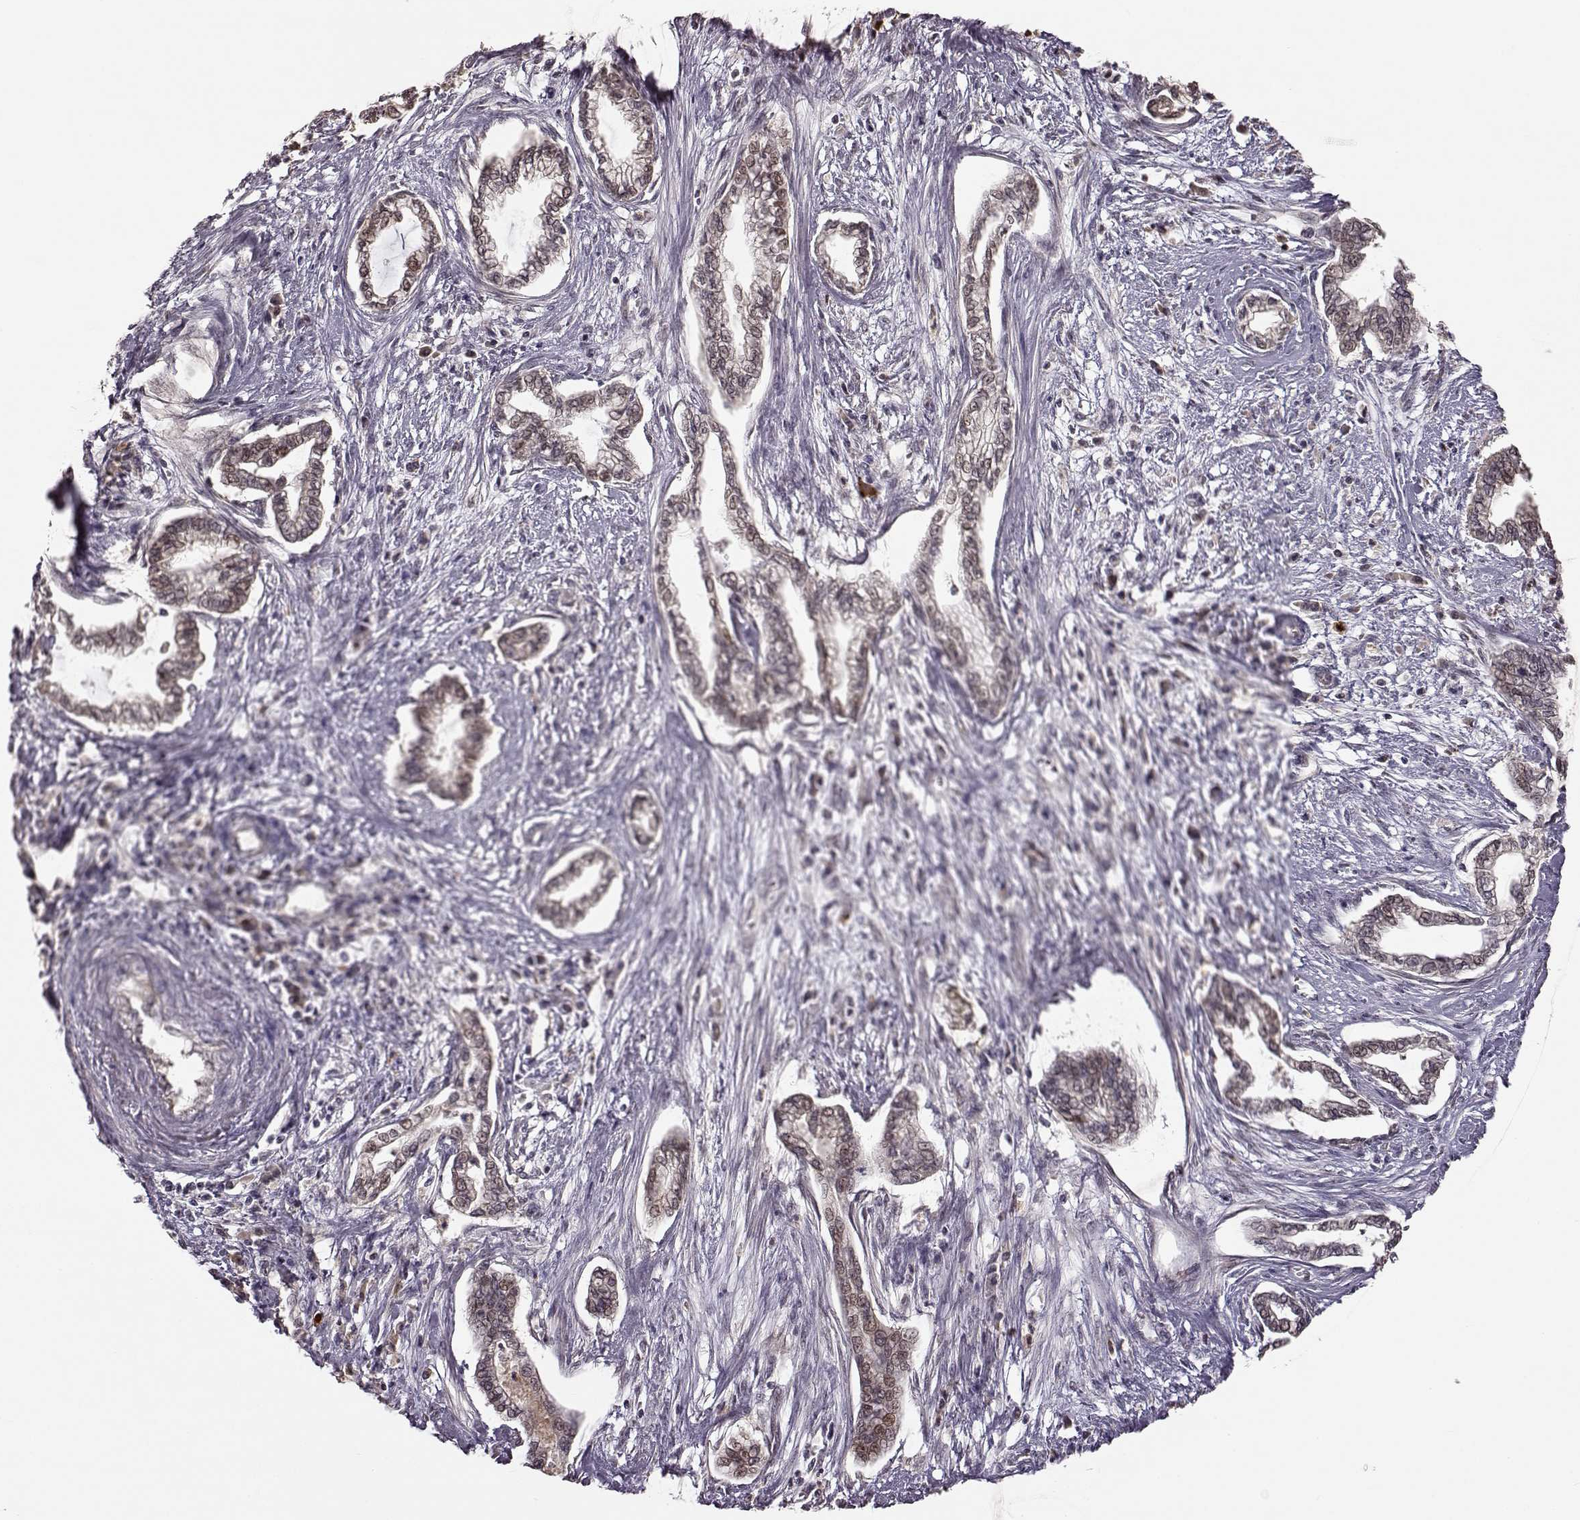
{"staining": {"intensity": "negative", "quantity": "none", "location": "none"}, "tissue": "cervical cancer", "cell_type": "Tumor cells", "image_type": "cancer", "snomed": [{"axis": "morphology", "description": "Adenocarcinoma, NOS"}, {"axis": "topography", "description": "Cervix"}], "caption": "Immunohistochemistry (IHC) photomicrograph of neoplastic tissue: human cervical cancer stained with DAB (3,3'-diaminobenzidine) exhibits no significant protein staining in tumor cells.", "gene": "CRB1", "patient": {"sex": "female", "age": 62}}